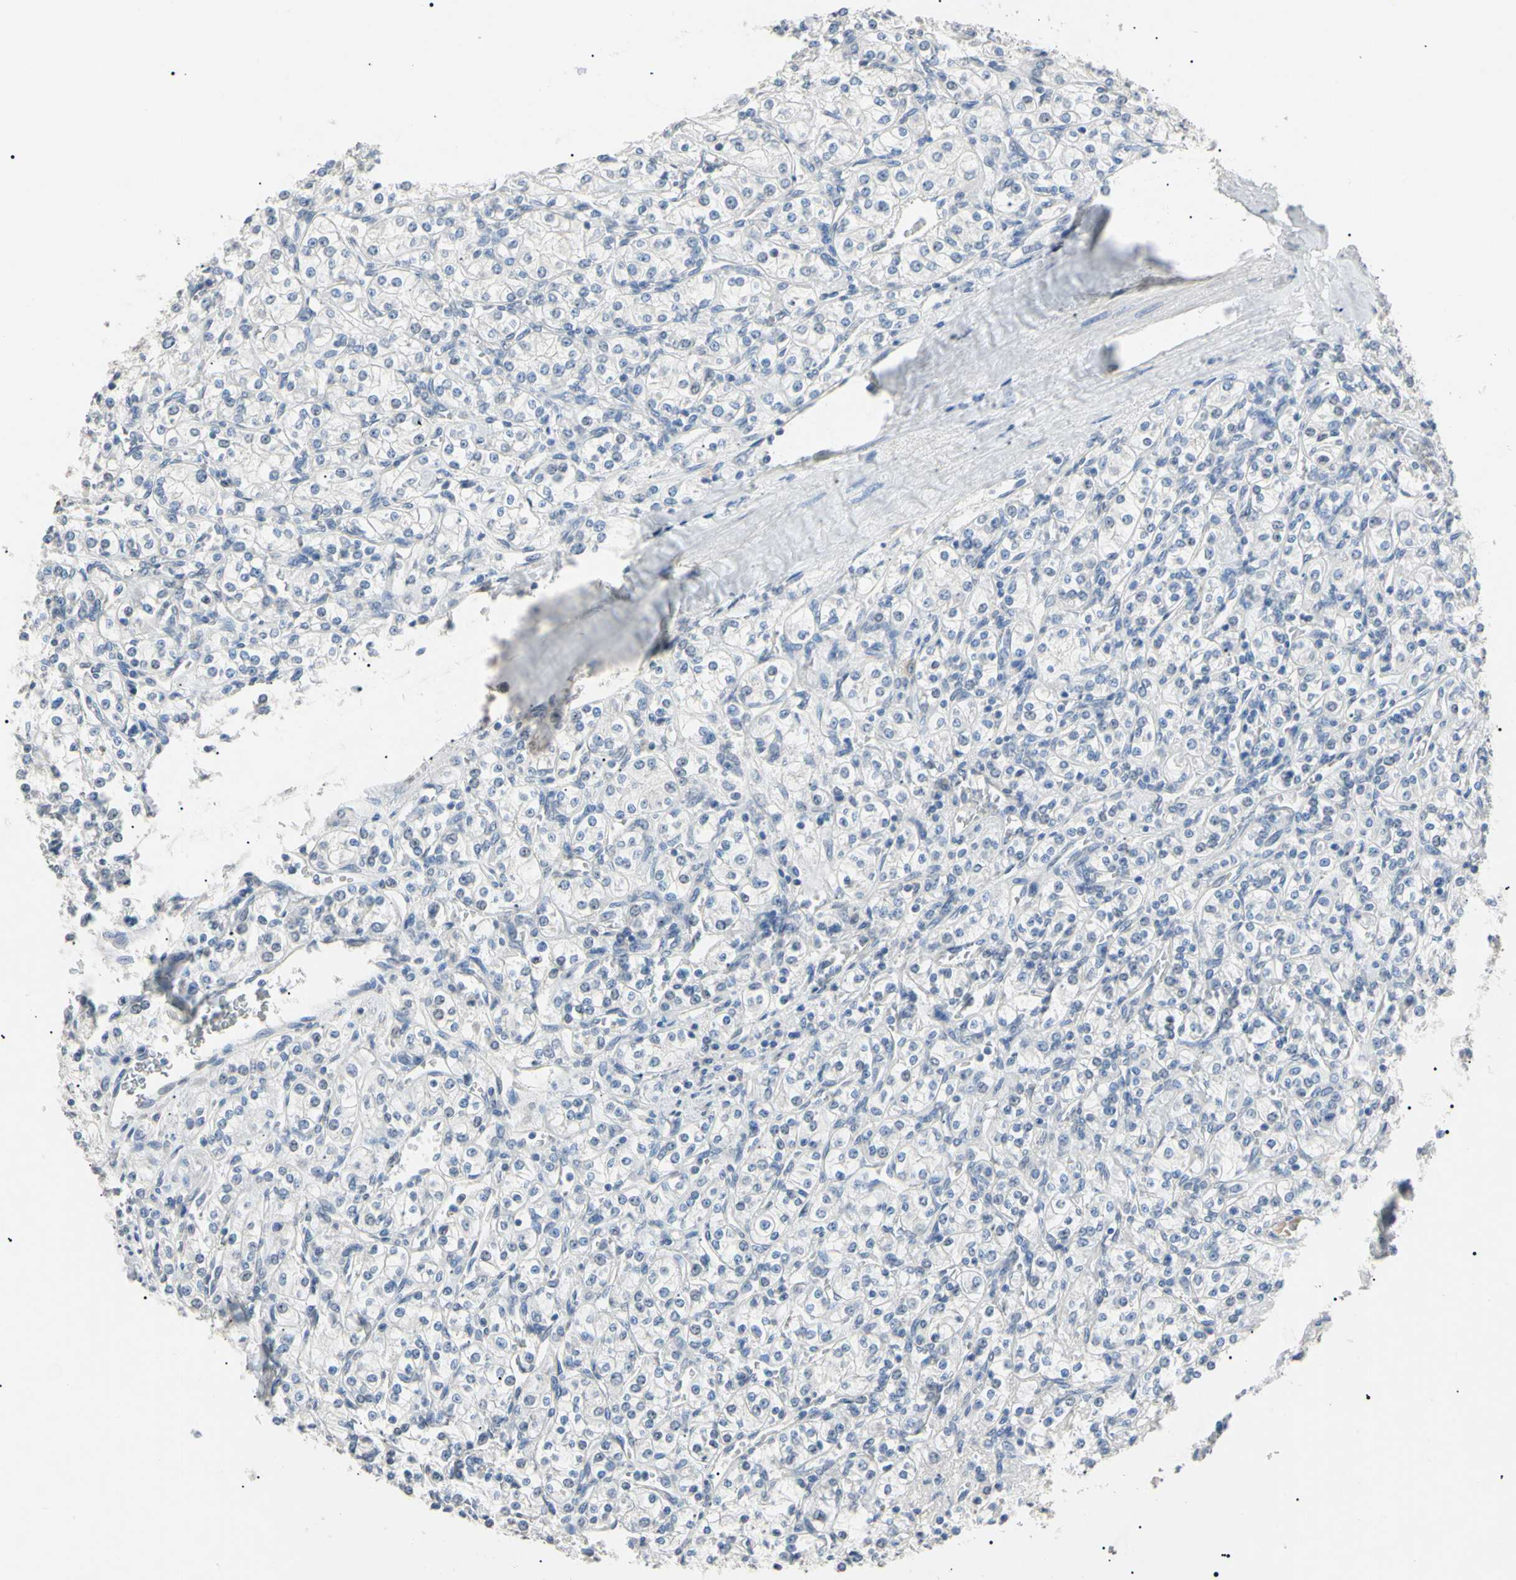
{"staining": {"intensity": "negative", "quantity": "none", "location": "none"}, "tissue": "renal cancer", "cell_type": "Tumor cells", "image_type": "cancer", "snomed": [{"axis": "morphology", "description": "Adenocarcinoma, NOS"}, {"axis": "topography", "description": "Kidney"}], "caption": "Human renal cancer stained for a protein using immunohistochemistry (IHC) exhibits no positivity in tumor cells.", "gene": "CGB3", "patient": {"sex": "male", "age": 77}}